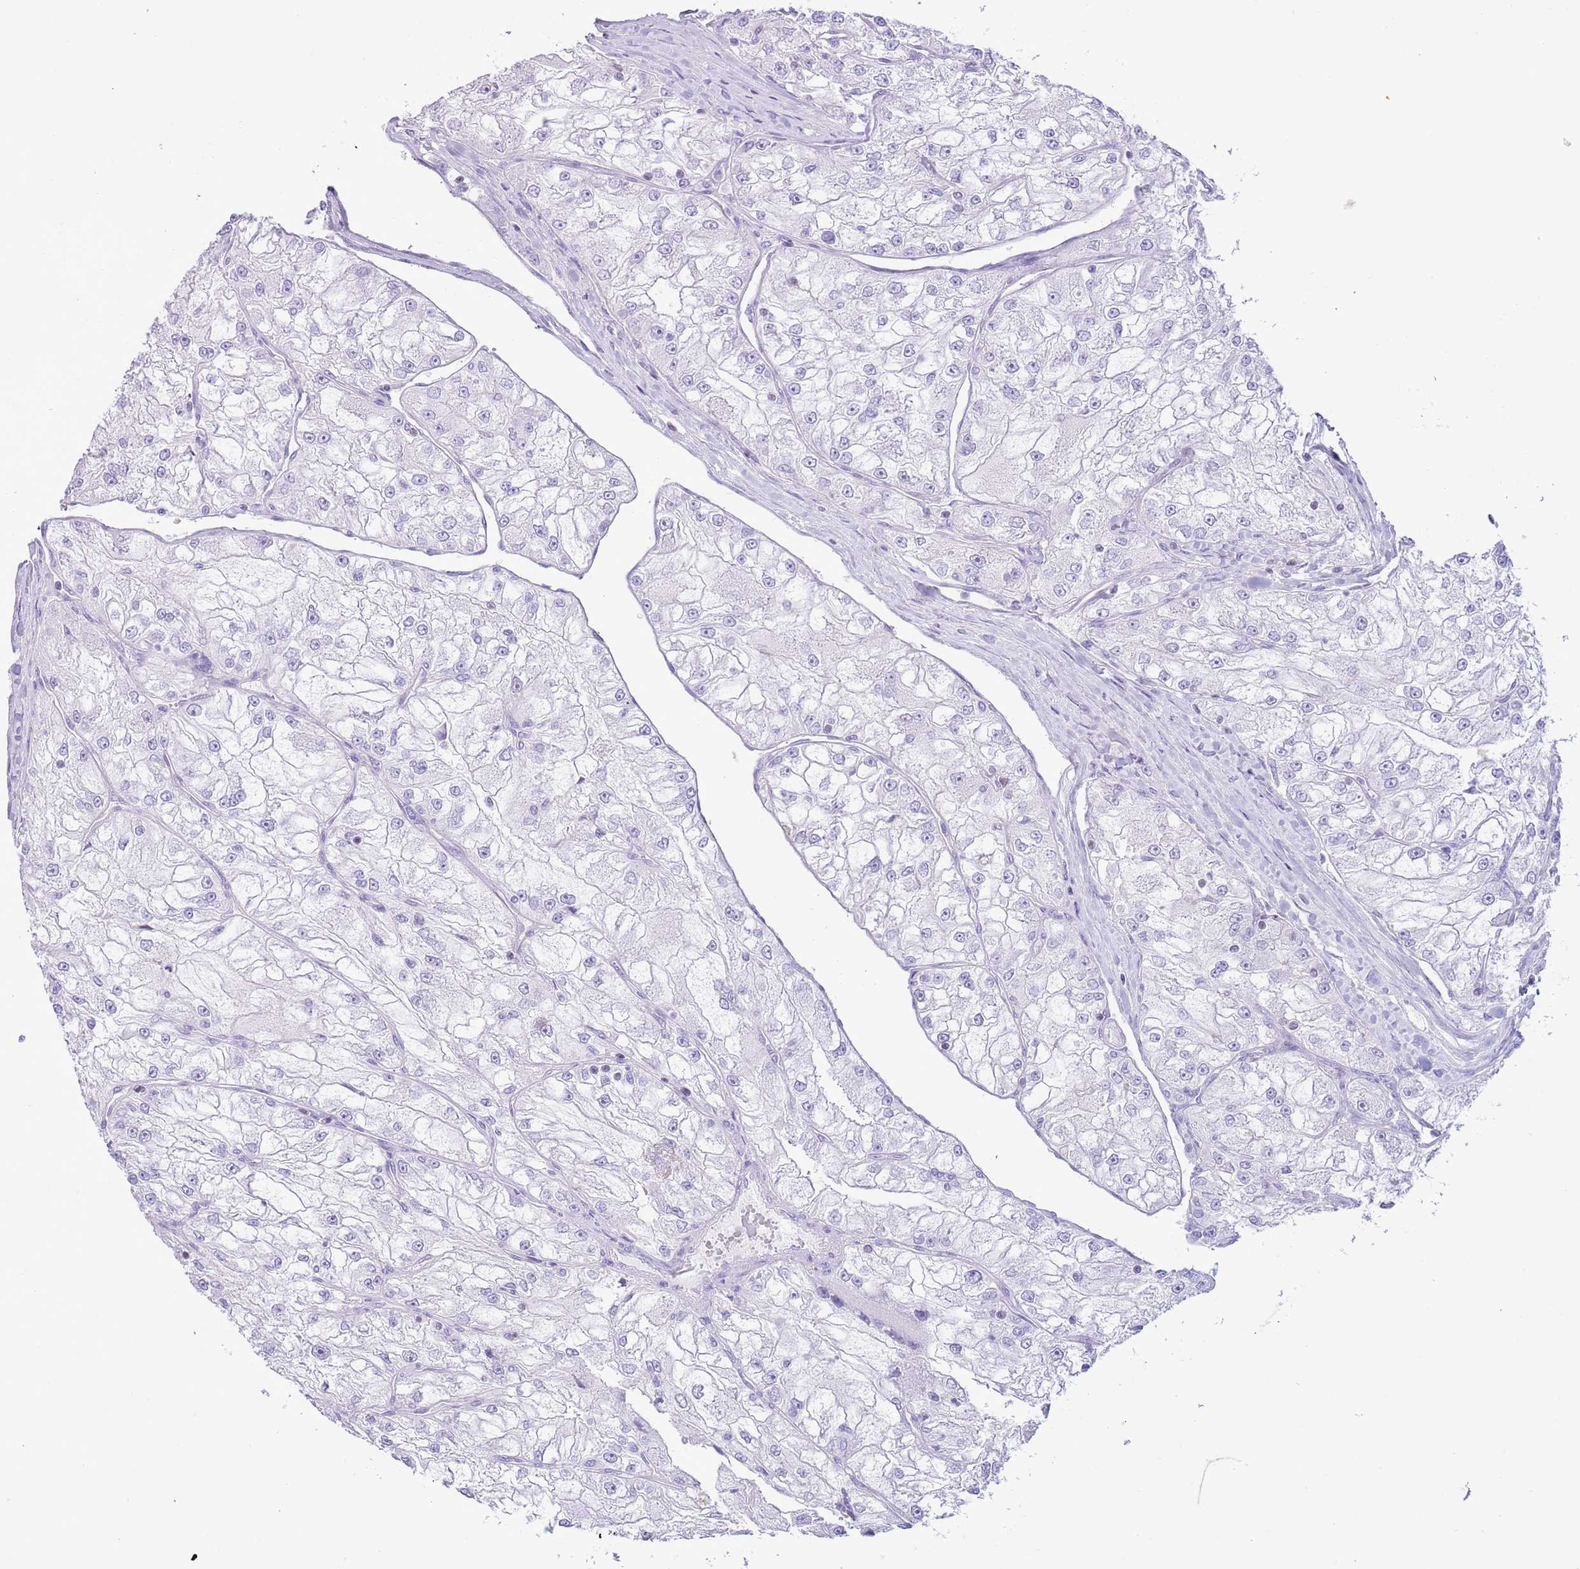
{"staining": {"intensity": "negative", "quantity": "none", "location": "none"}, "tissue": "renal cancer", "cell_type": "Tumor cells", "image_type": "cancer", "snomed": [{"axis": "morphology", "description": "Adenocarcinoma, NOS"}, {"axis": "topography", "description": "Kidney"}], "caption": "This is an immunohistochemistry (IHC) micrograph of human renal cancer. There is no staining in tumor cells.", "gene": "BCL11B", "patient": {"sex": "female", "age": 72}}